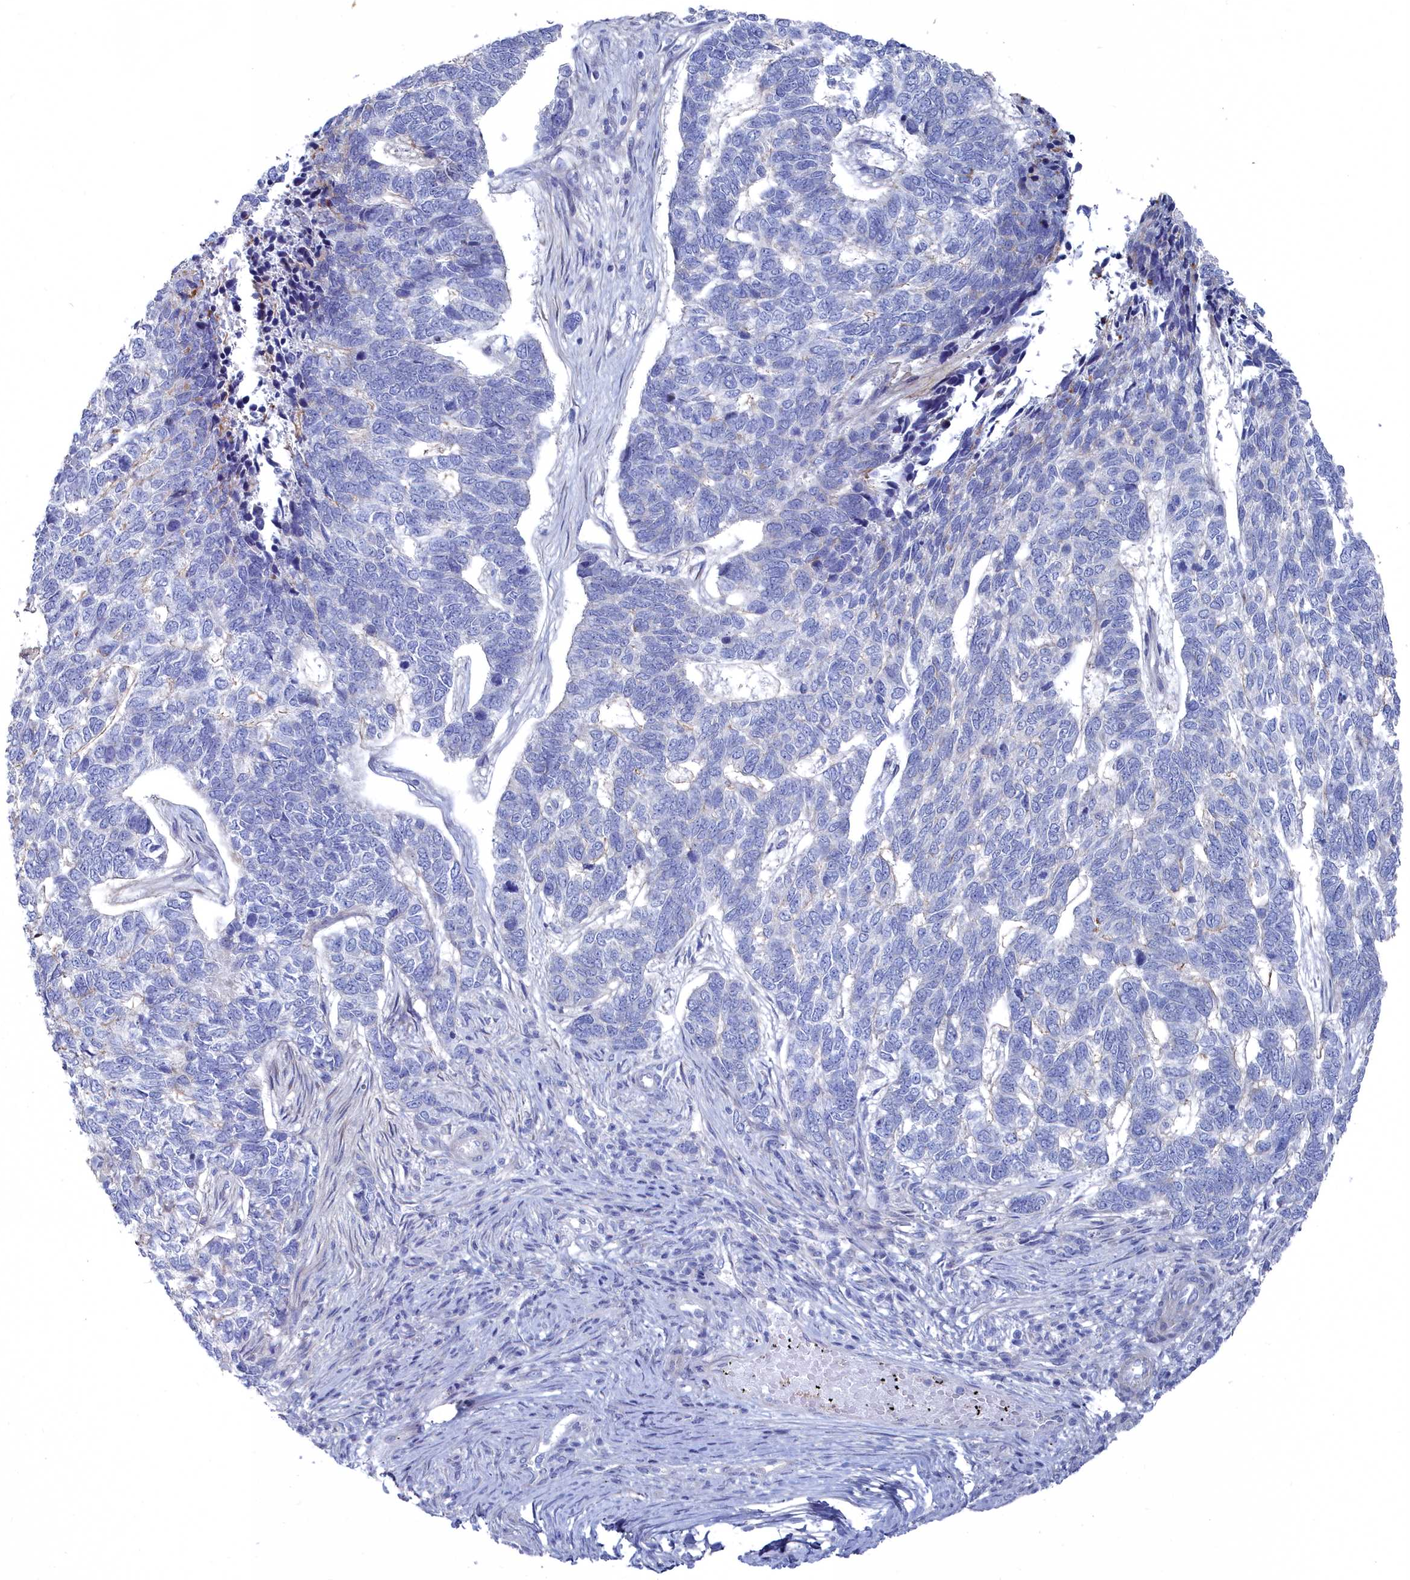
{"staining": {"intensity": "negative", "quantity": "none", "location": "none"}, "tissue": "skin cancer", "cell_type": "Tumor cells", "image_type": "cancer", "snomed": [{"axis": "morphology", "description": "Basal cell carcinoma"}, {"axis": "topography", "description": "Skin"}], "caption": "IHC of skin cancer demonstrates no staining in tumor cells.", "gene": "SHISAL2A", "patient": {"sex": "female", "age": 65}}